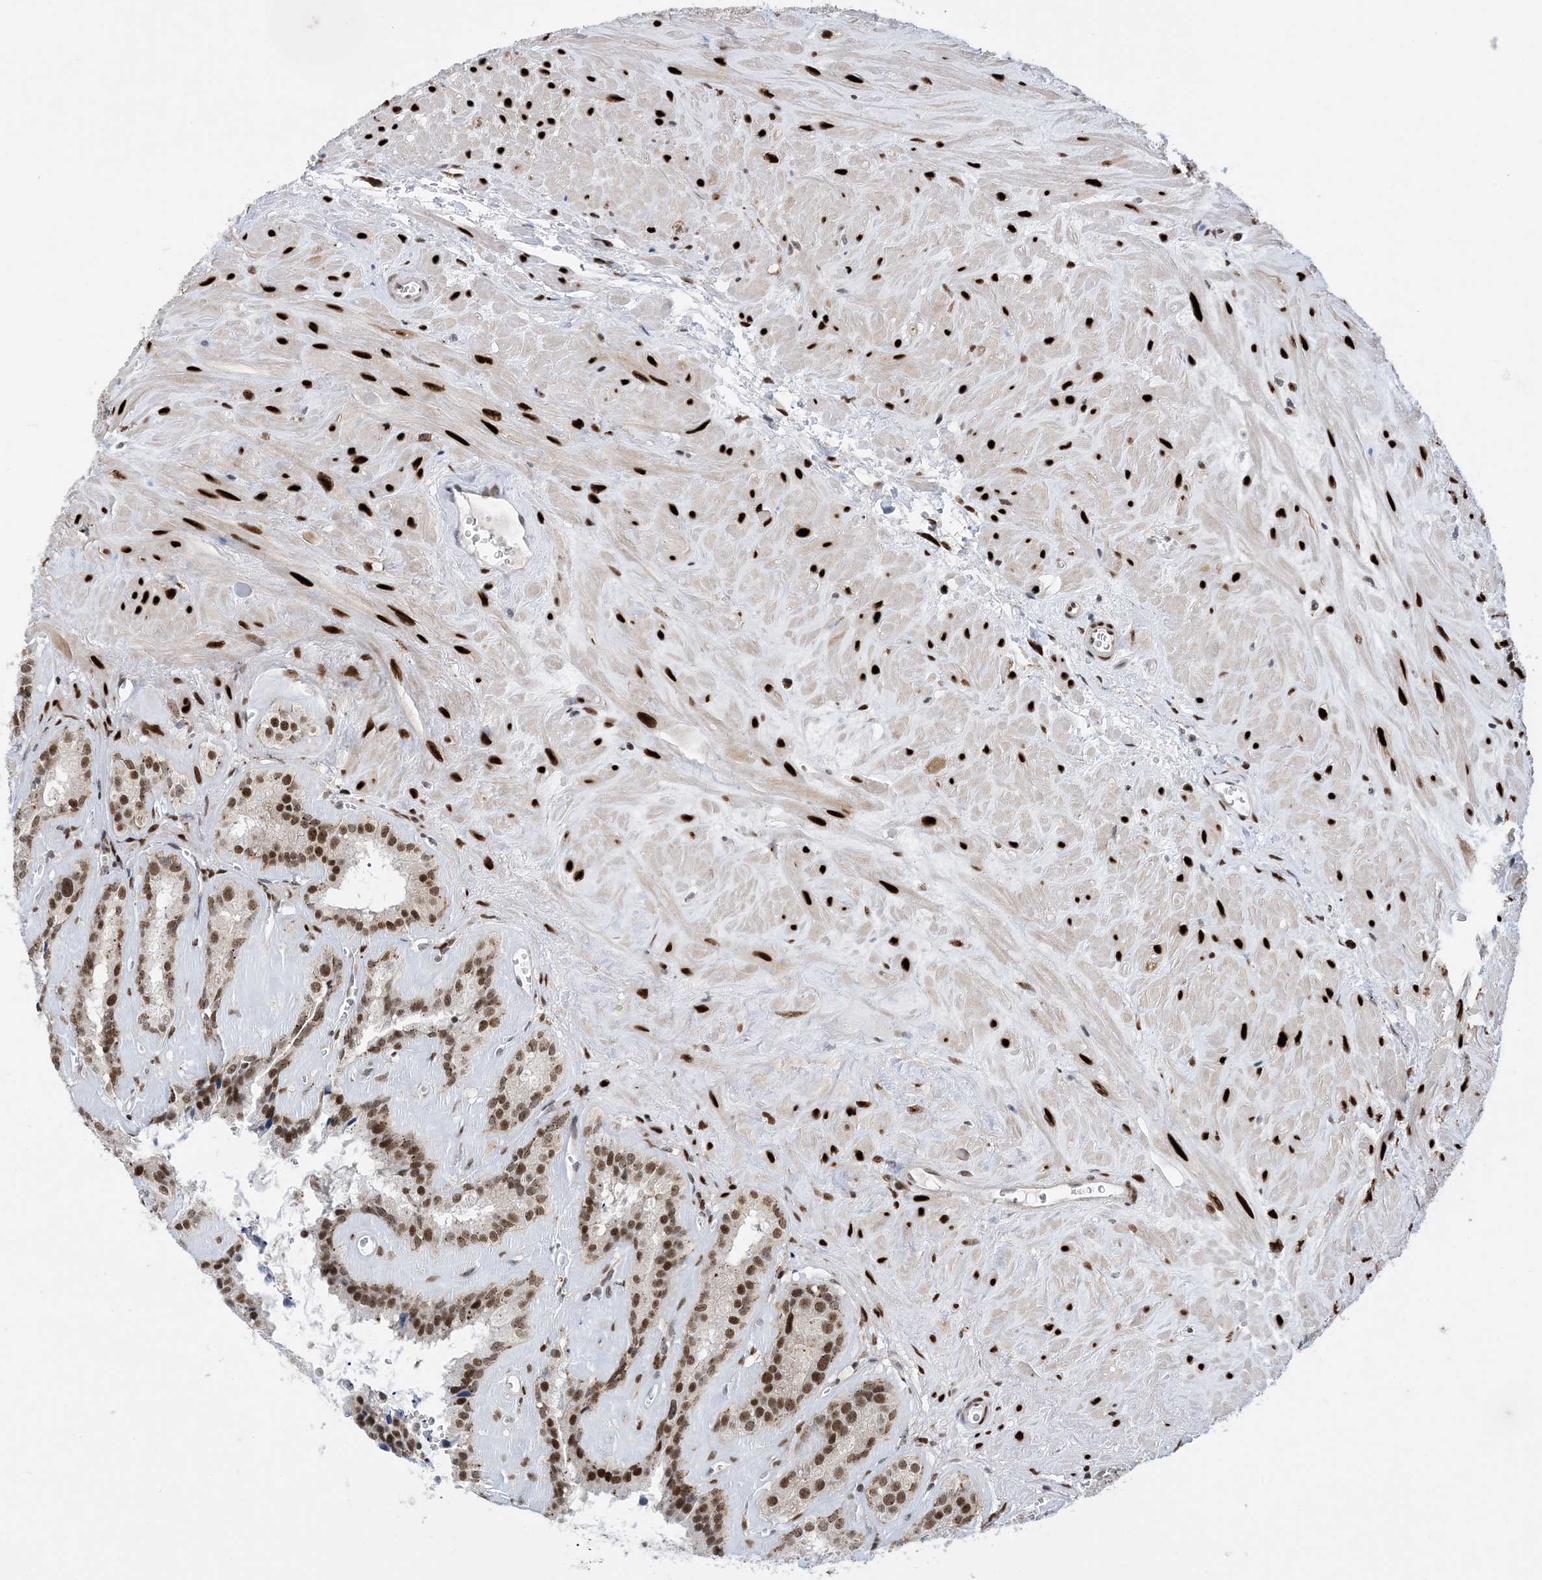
{"staining": {"intensity": "moderate", "quantity": ">75%", "location": "nuclear"}, "tissue": "seminal vesicle", "cell_type": "Glandular cells", "image_type": "normal", "snomed": [{"axis": "morphology", "description": "Normal tissue, NOS"}, {"axis": "topography", "description": "Prostate"}, {"axis": "topography", "description": "Seminal veicle"}], "caption": "Protein staining of unremarkable seminal vesicle exhibits moderate nuclear expression in about >75% of glandular cells.", "gene": "TSPYL1", "patient": {"sex": "male", "age": 59}}